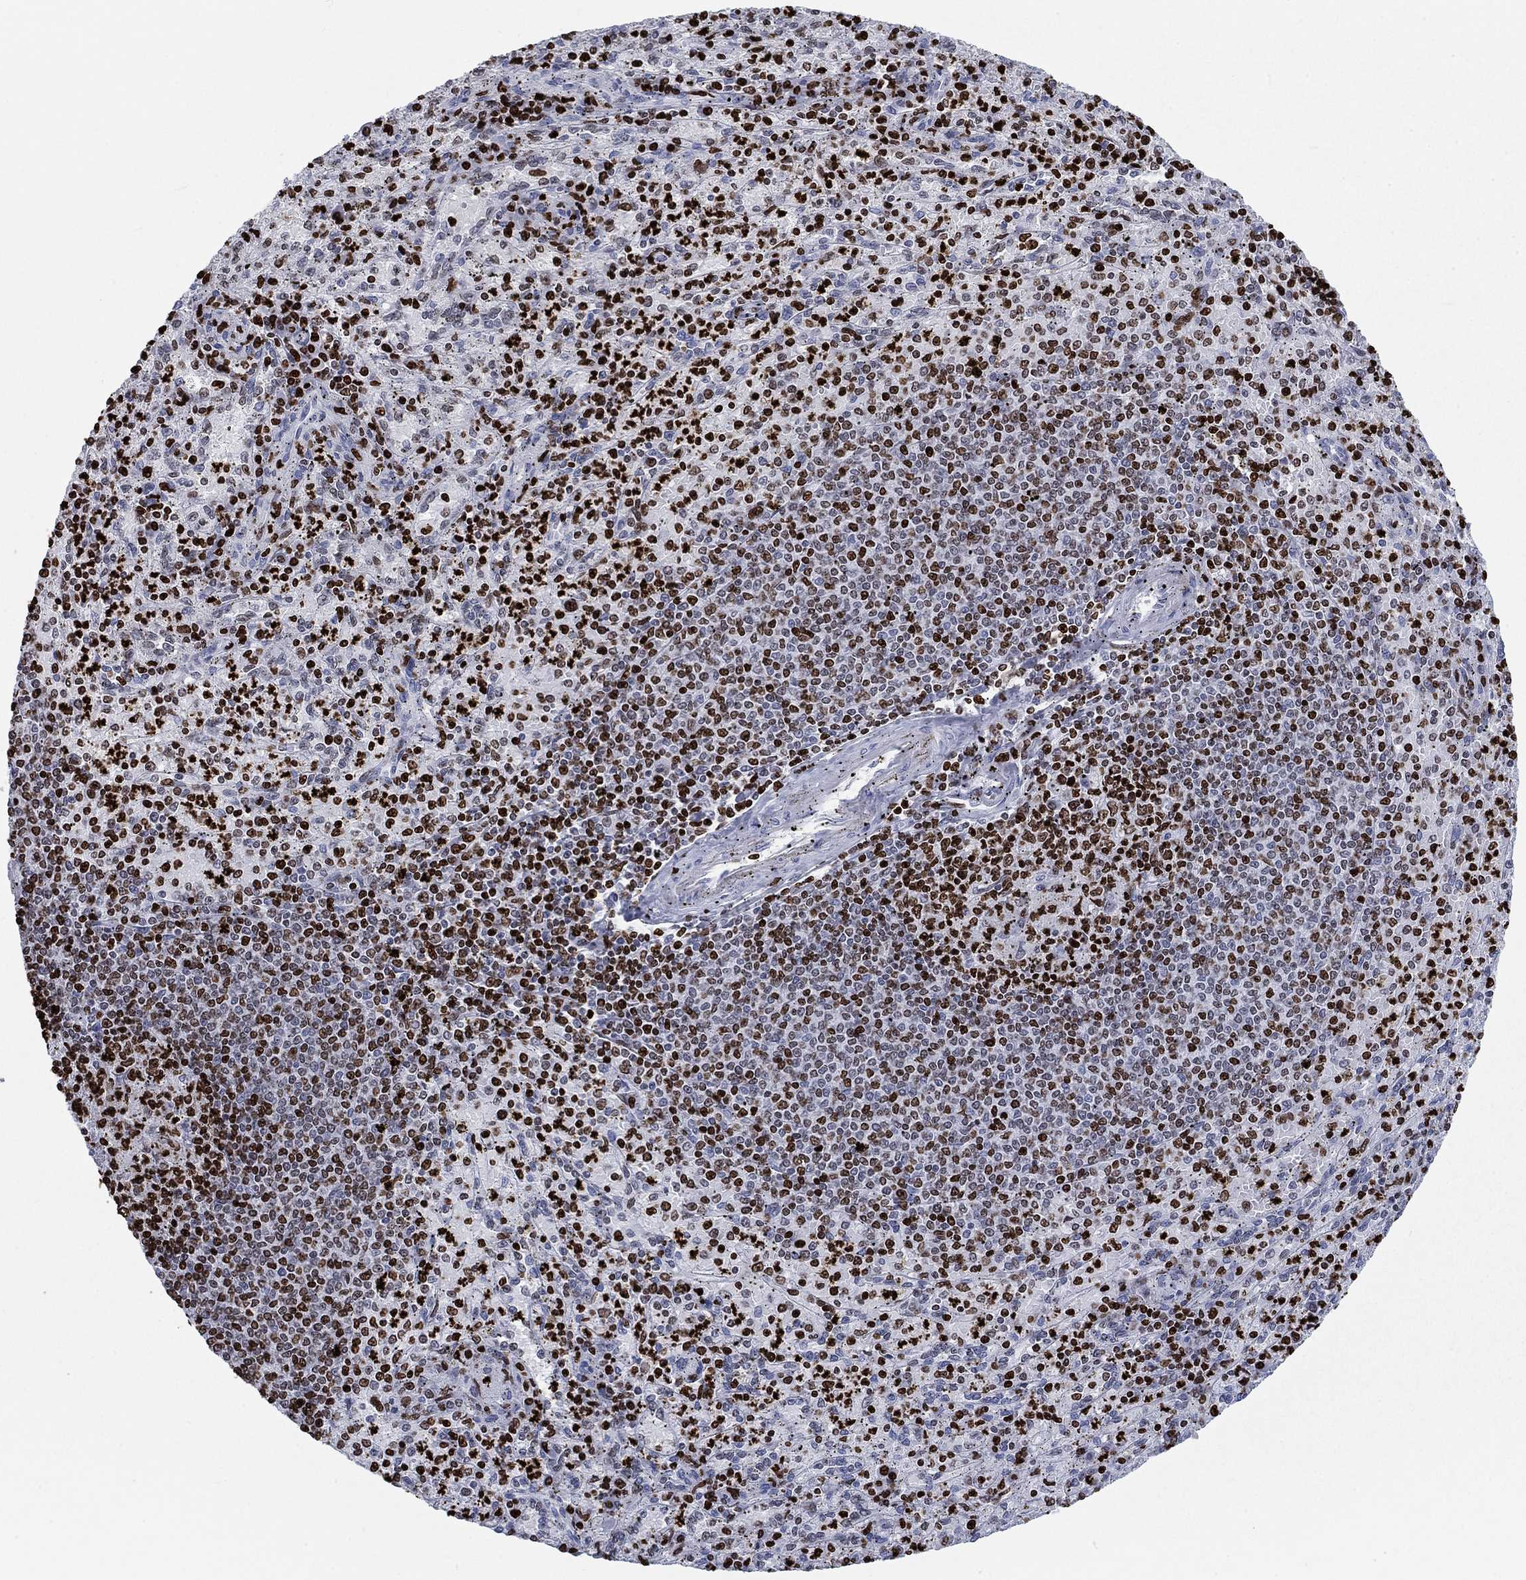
{"staining": {"intensity": "strong", "quantity": "25%-75%", "location": "nuclear"}, "tissue": "spleen", "cell_type": "Cells in red pulp", "image_type": "normal", "snomed": [{"axis": "morphology", "description": "Normal tissue, NOS"}, {"axis": "topography", "description": "Spleen"}], "caption": "Immunohistochemical staining of unremarkable human spleen displays strong nuclear protein expression in approximately 25%-75% of cells in red pulp.", "gene": "H1", "patient": {"sex": "male", "age": 60}}